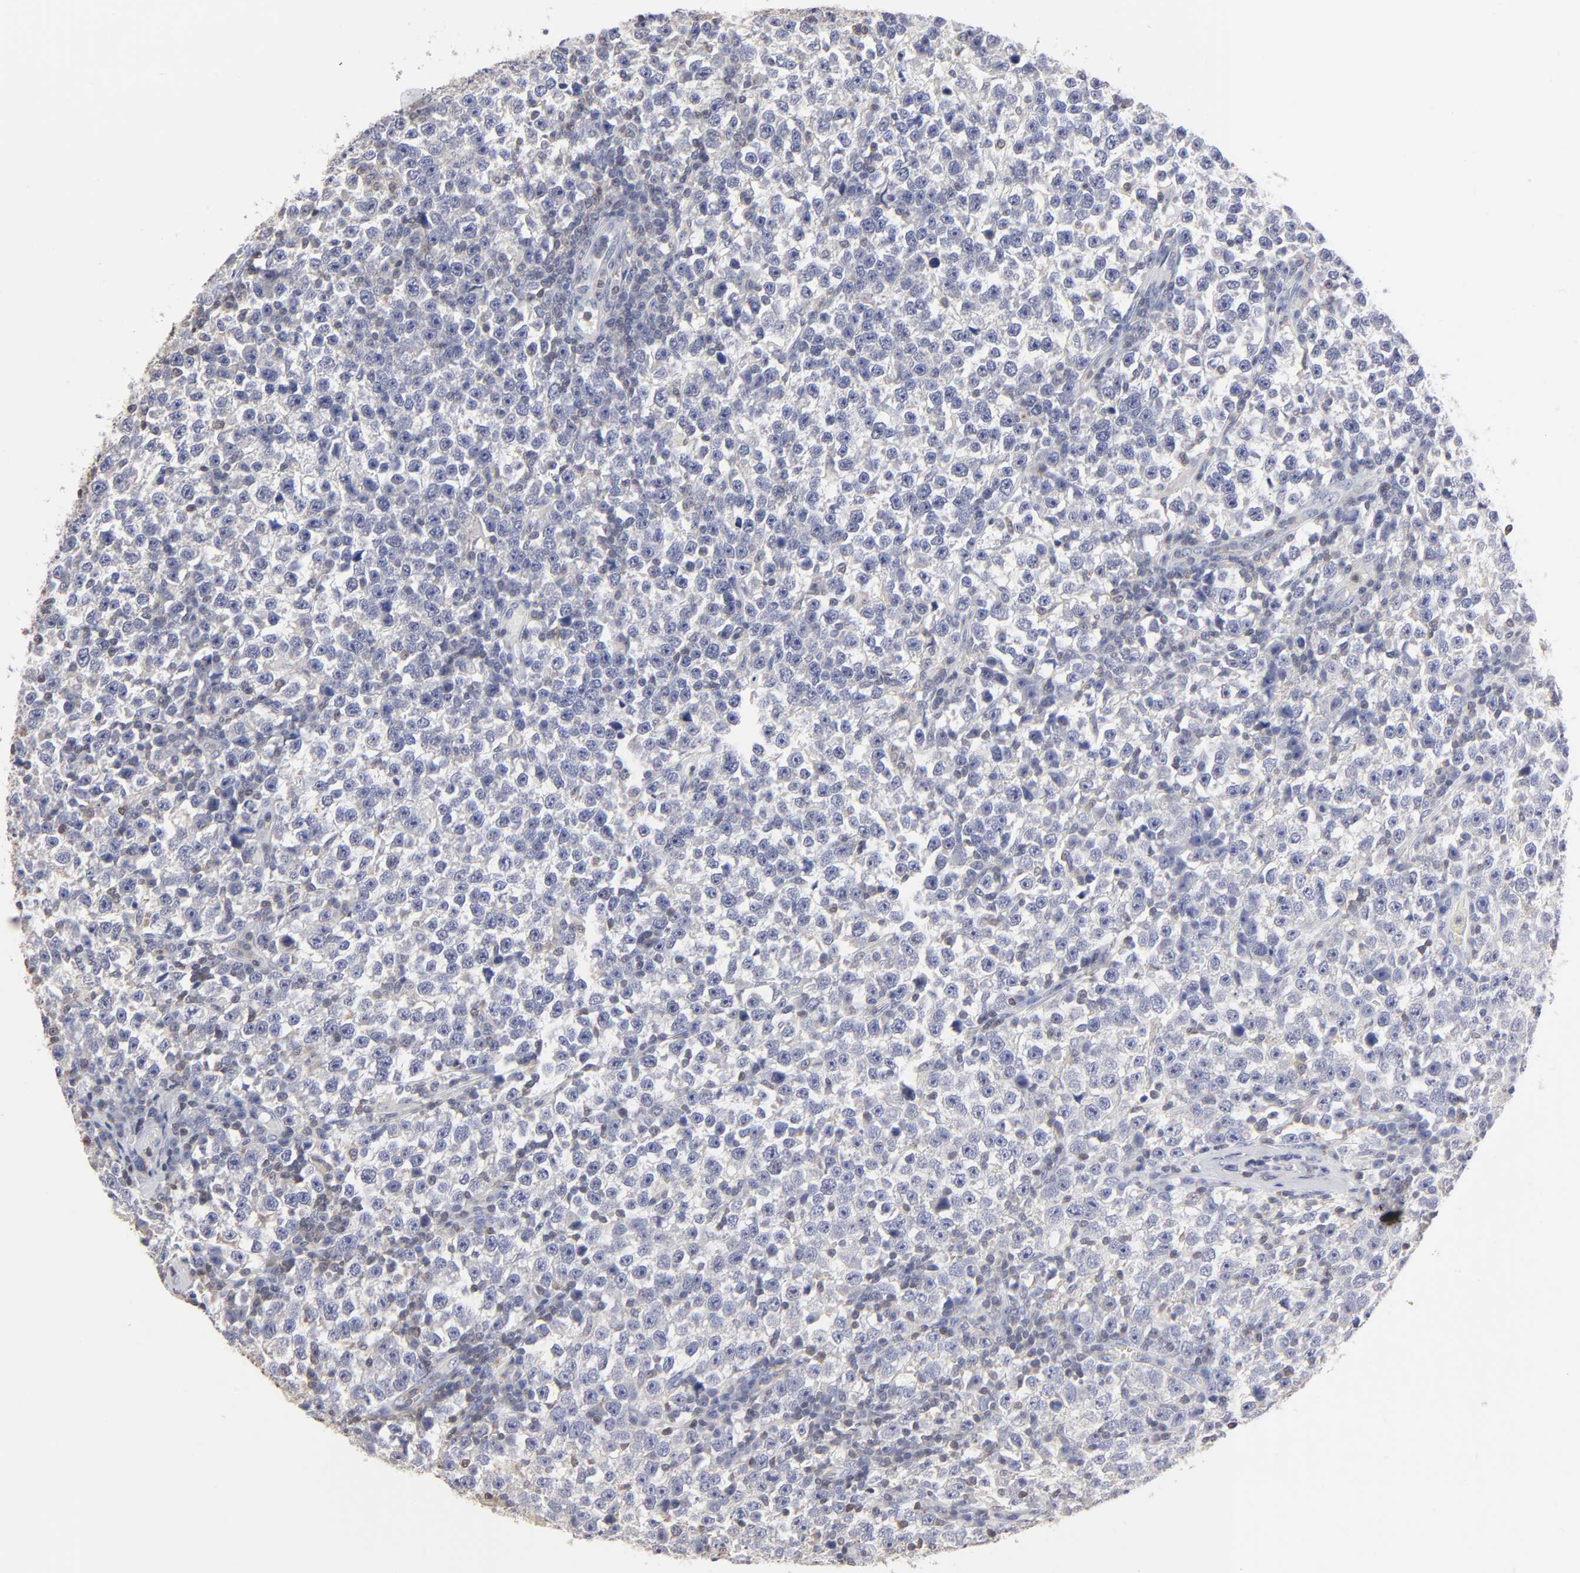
{"staining": {"intensity": "negative", "quantity": "none", "location": "none"}, "tissue": "testis cancer", "cell_type": "Tumor cells", "image_type": "cancer", "snomed": [{"axis": "morphology", "description": "Seminoma, NOS"}, {"axis": "topography", "description": "Testis"}], "caption": "Immunohistochemical staining of seminoma (testis) demonstrates no significant expression in tumor cells. The staining is performed using DAB (3,3'-diaminobenzidine) brown chromogen with nuclei counter-stained in using hematoxylin.", "gene": "TBXT", "patient": {"sex": "male", "age": 43}}